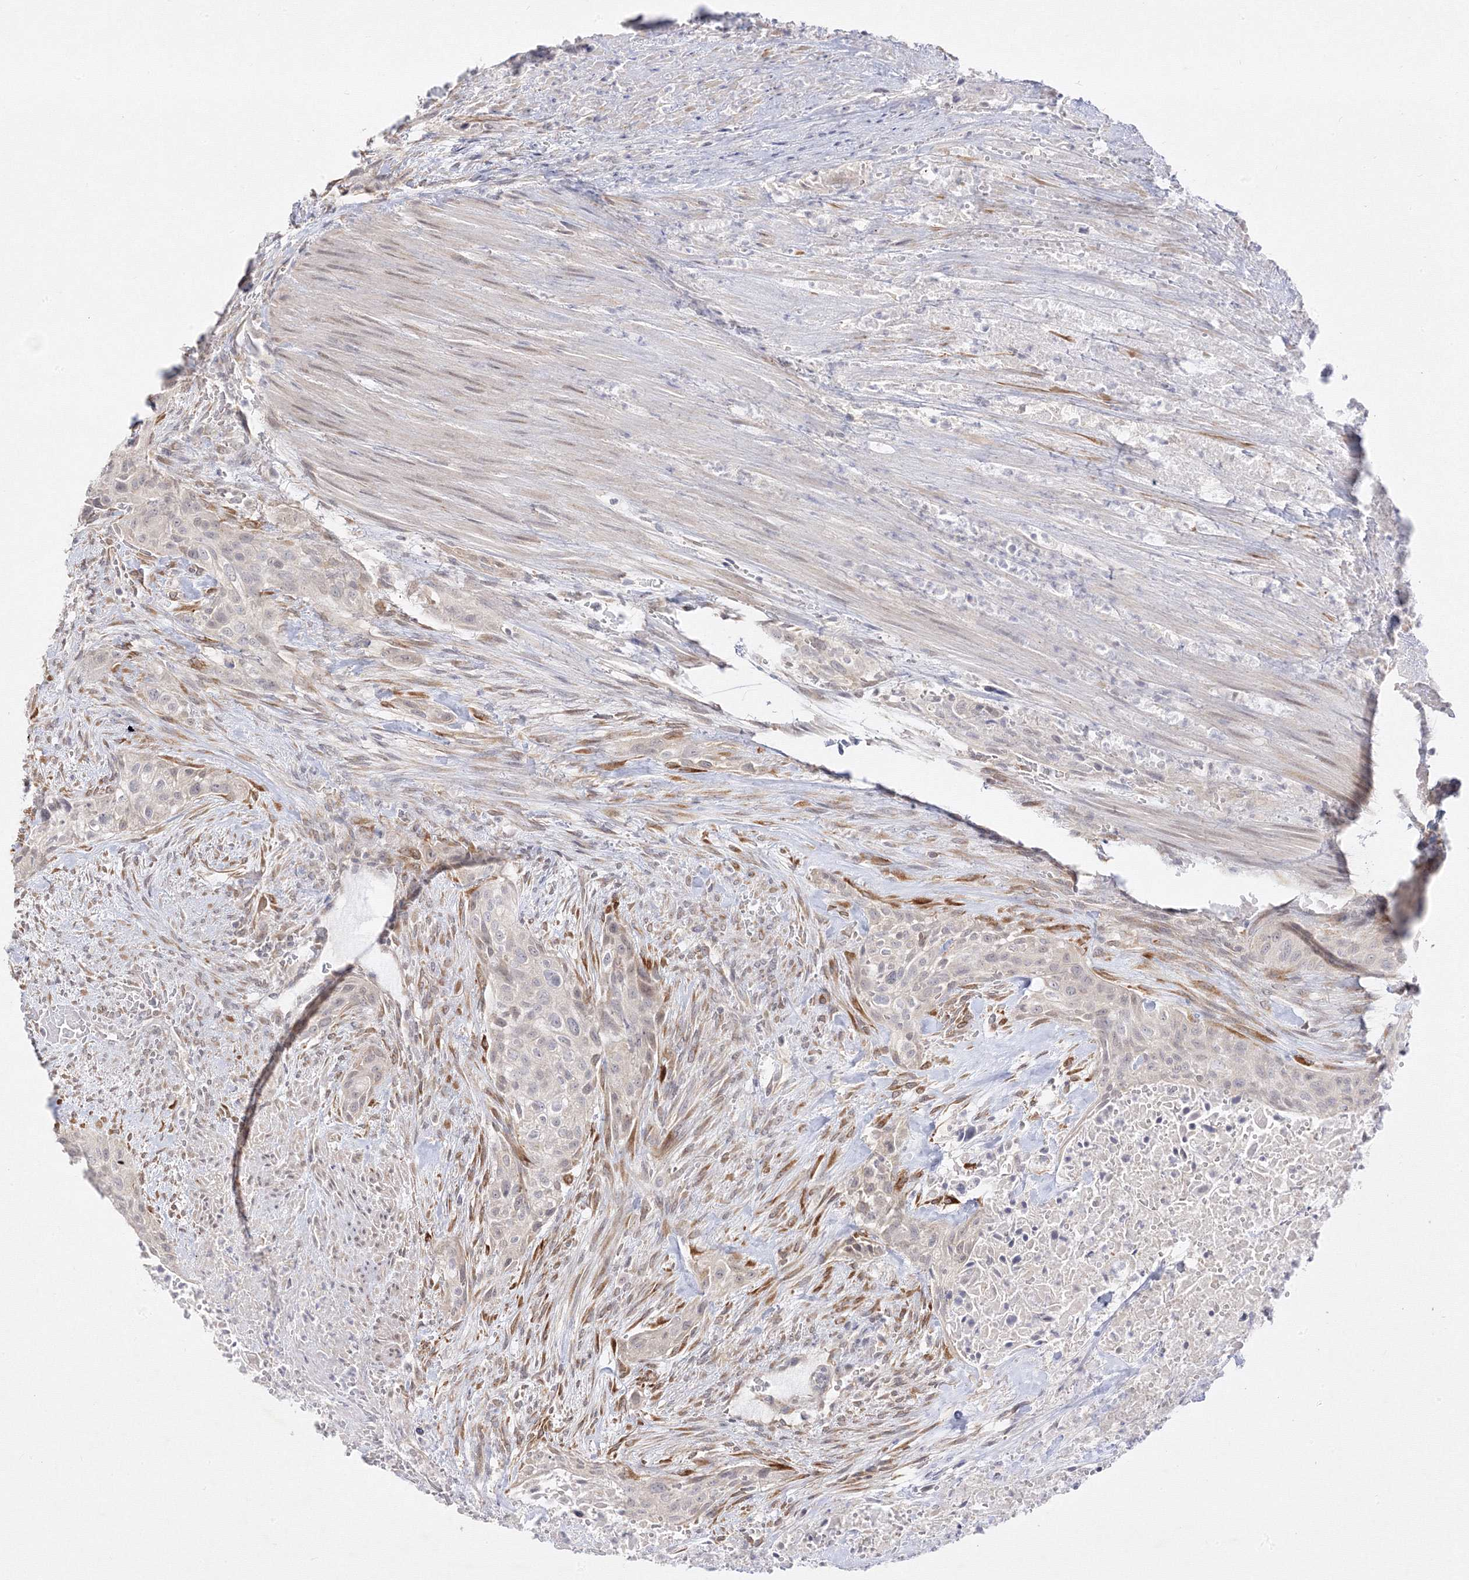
{"staining": {"intensity": "negative", "quantity": "none", "location": "none"}, "tissue": "urothelial cancer", "cell_type": "Tumor cells", "image_type": "cancer", "snomed": [{"axis": "morphology", "description": "Urothelial carcinoma, High grade"}, {"axis": "topography", "description": "Urinary bladder"}], "caption": "This image is of high-grade urothelial carcinoma stained with IHC to label a protein in brown with the nuclei are counter-stained blue. There is no staining in tumor cells.", "gene": "C2CD2", "patient": {"sex": "male", "age": 35}}